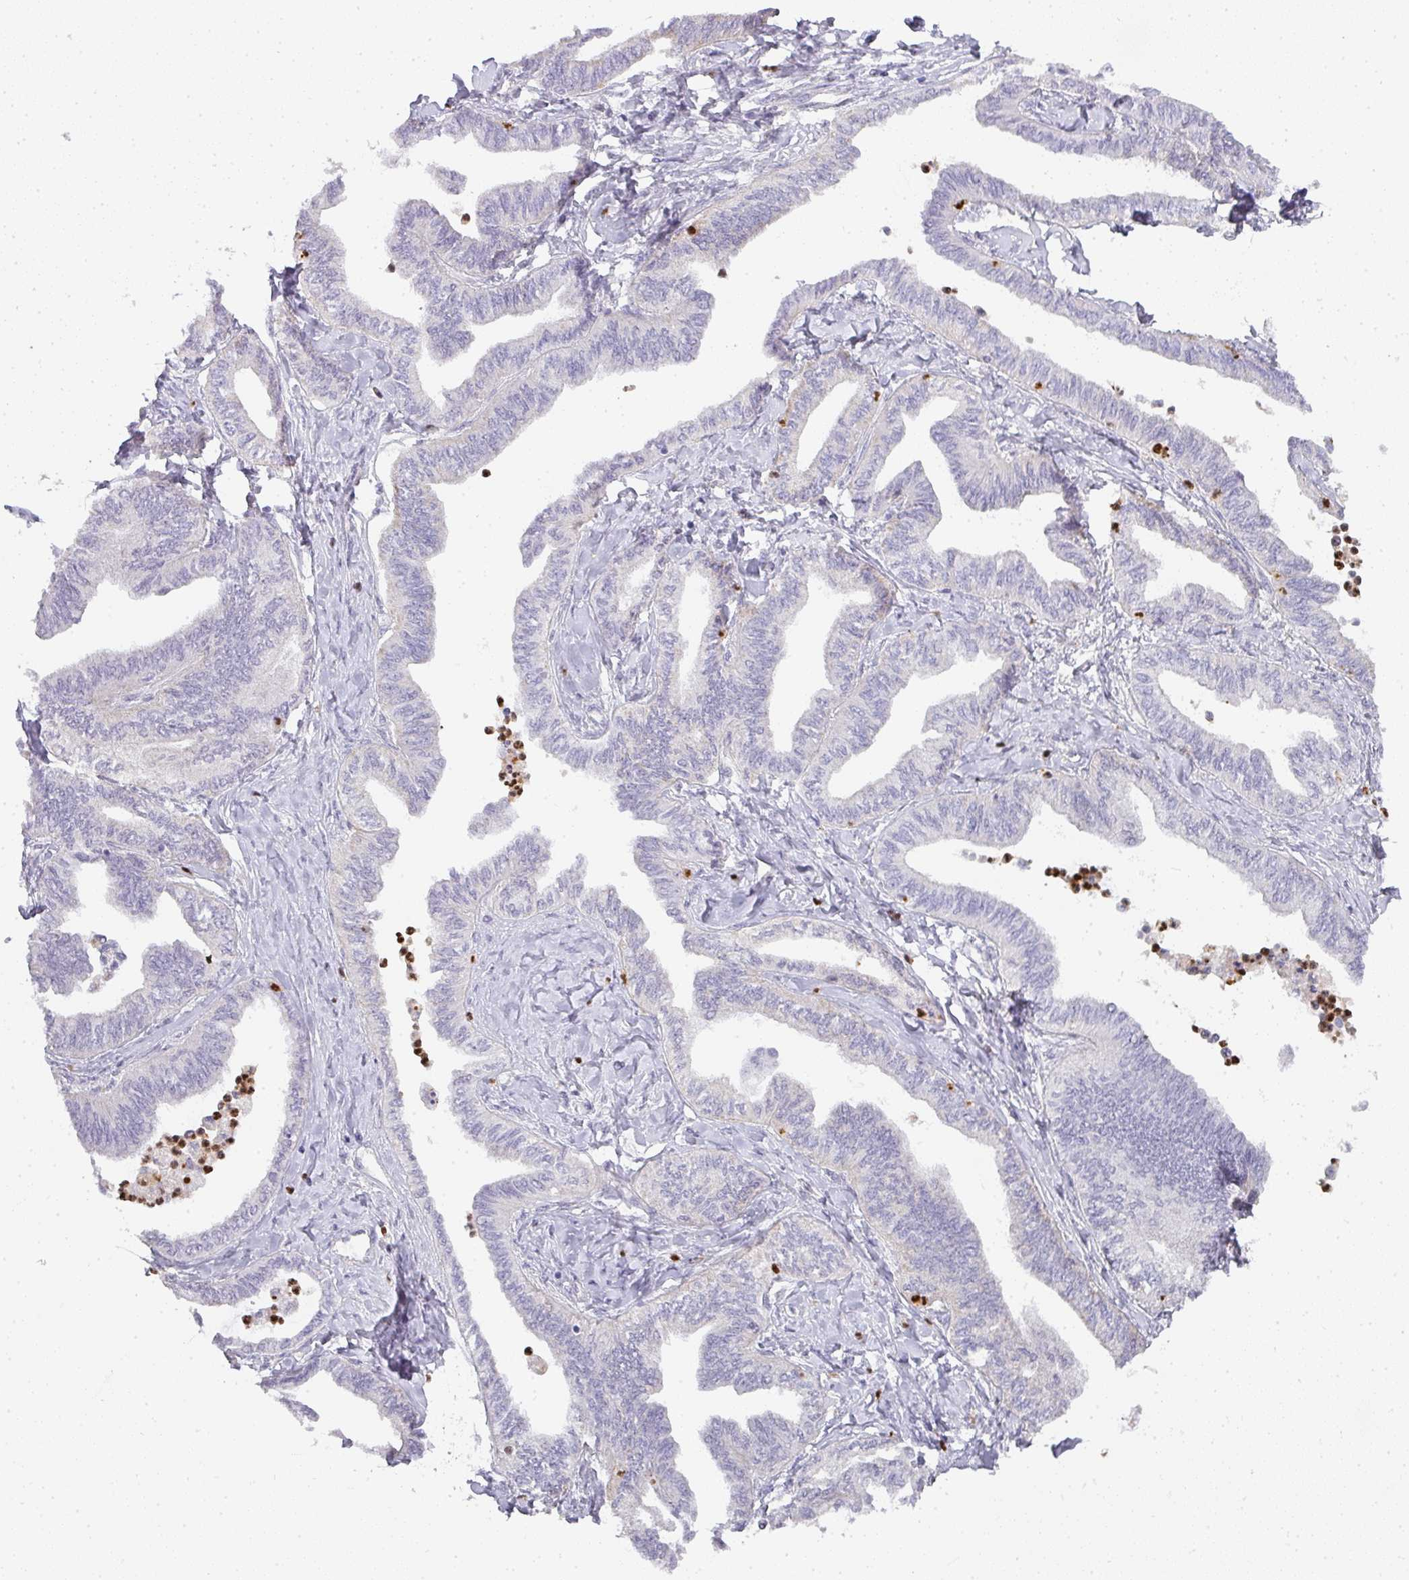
{"staining": {"intensity": "negative", "quantity": "none", "location": "none"}, "tissue": "ovarian cancer", "cell_type": "Tumor cells", "image_type": "cancer", "snomed": [{"axis": "morphology", "description": "Carcinoma, endometroid"}, {"axis": "topography", "description": "Ovary"}], "caption": "Immunohistochemistry of endometroid carcinoma (ovarian) reveals no positivity in tumor cells.", "gene": "HHEX", "patient": {"sex": "female", "age": 70}}